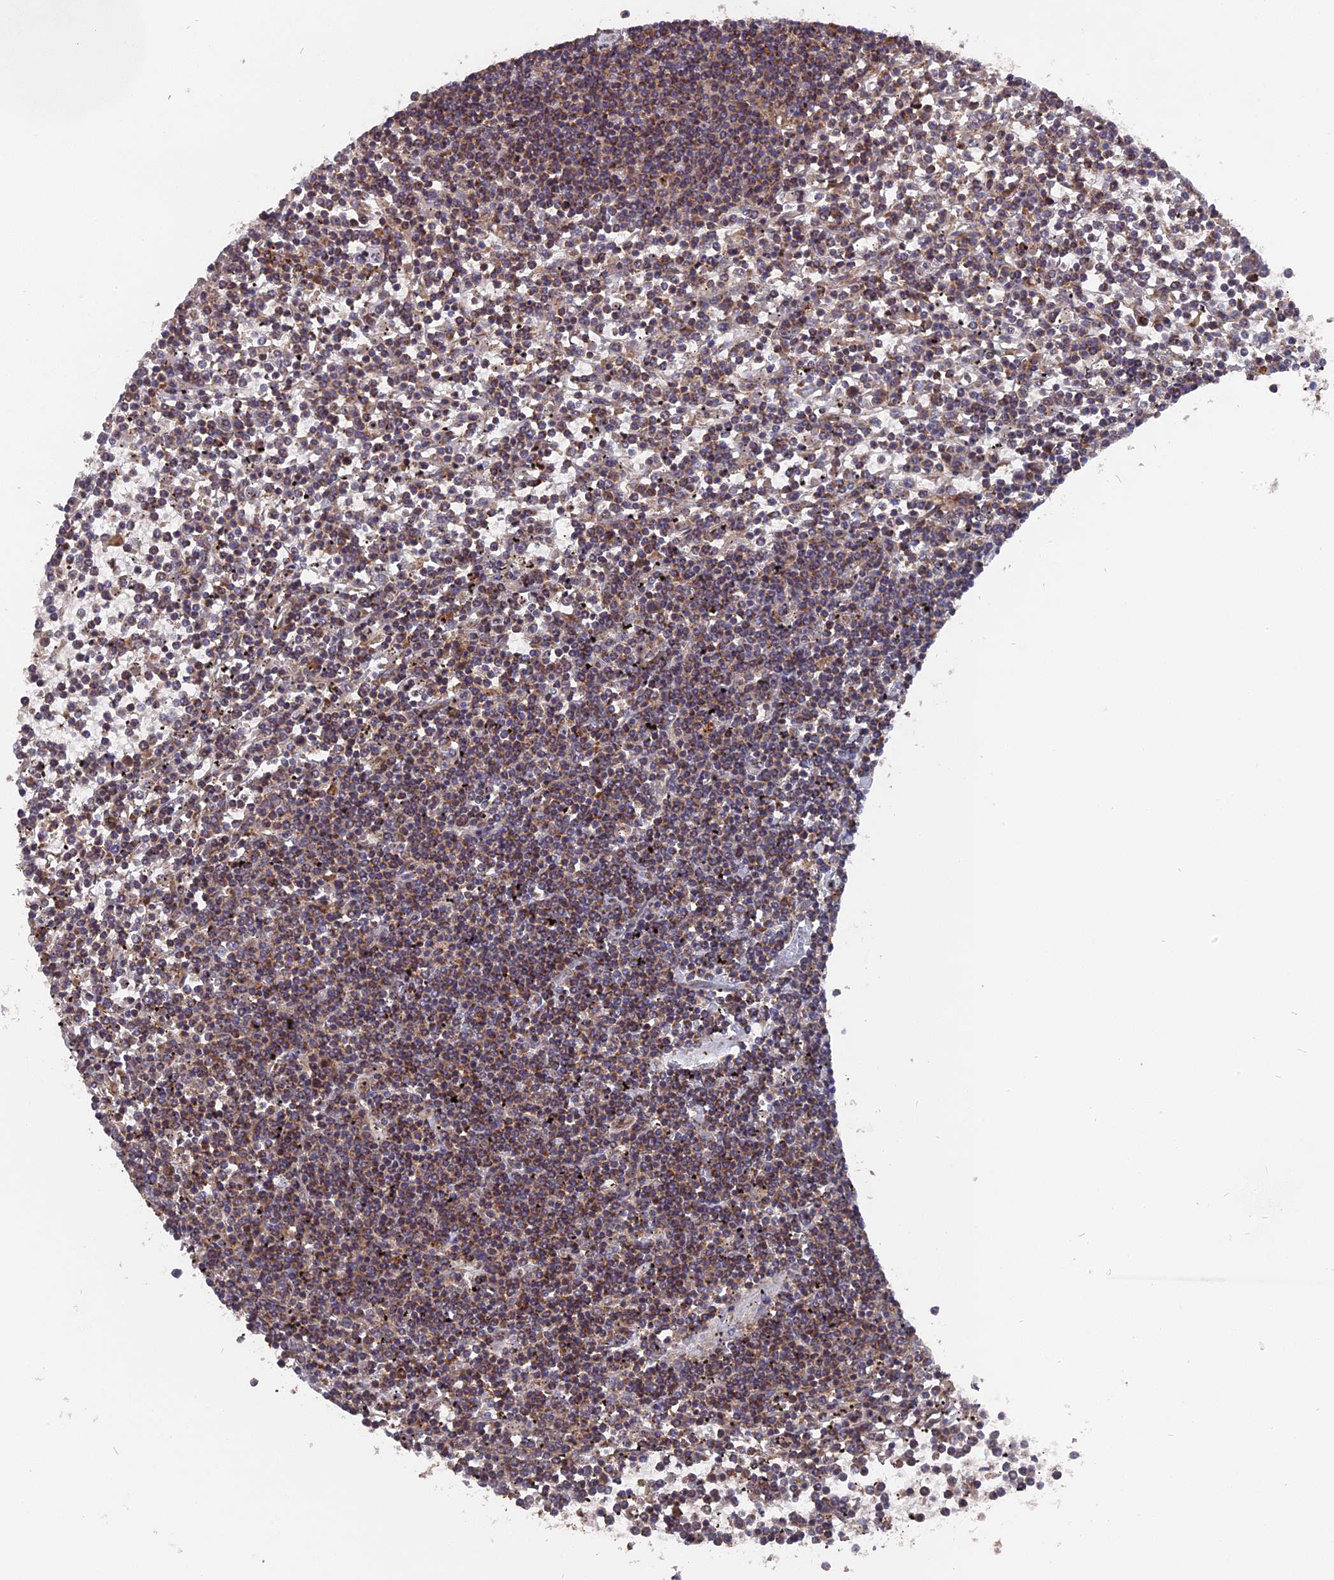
{"staining": {"intensity": "weak", "quantity": "25%-75%", "location": "cytoplasmic/membranous"}, "tissue": "lymphoma", "cell_type": "Tumor cells", "image_type": "cancer", "snomed": [{"axis": "morphology", "description": "Malignant lymphoma, non-Hodgkin's type, Low grade"}, {"axis": "topography", "description": "Spleen"}], "caption": "Lymphoma stained for a protein reveals weak cytoplasmic/membranous positivity in tumor cells. (DAB (3,3'-diaminobenzidine) IHC with brightfield microscopy, high magnification).", "gene": "TELO2", "patient": {"sex": "female", "age": 19}}